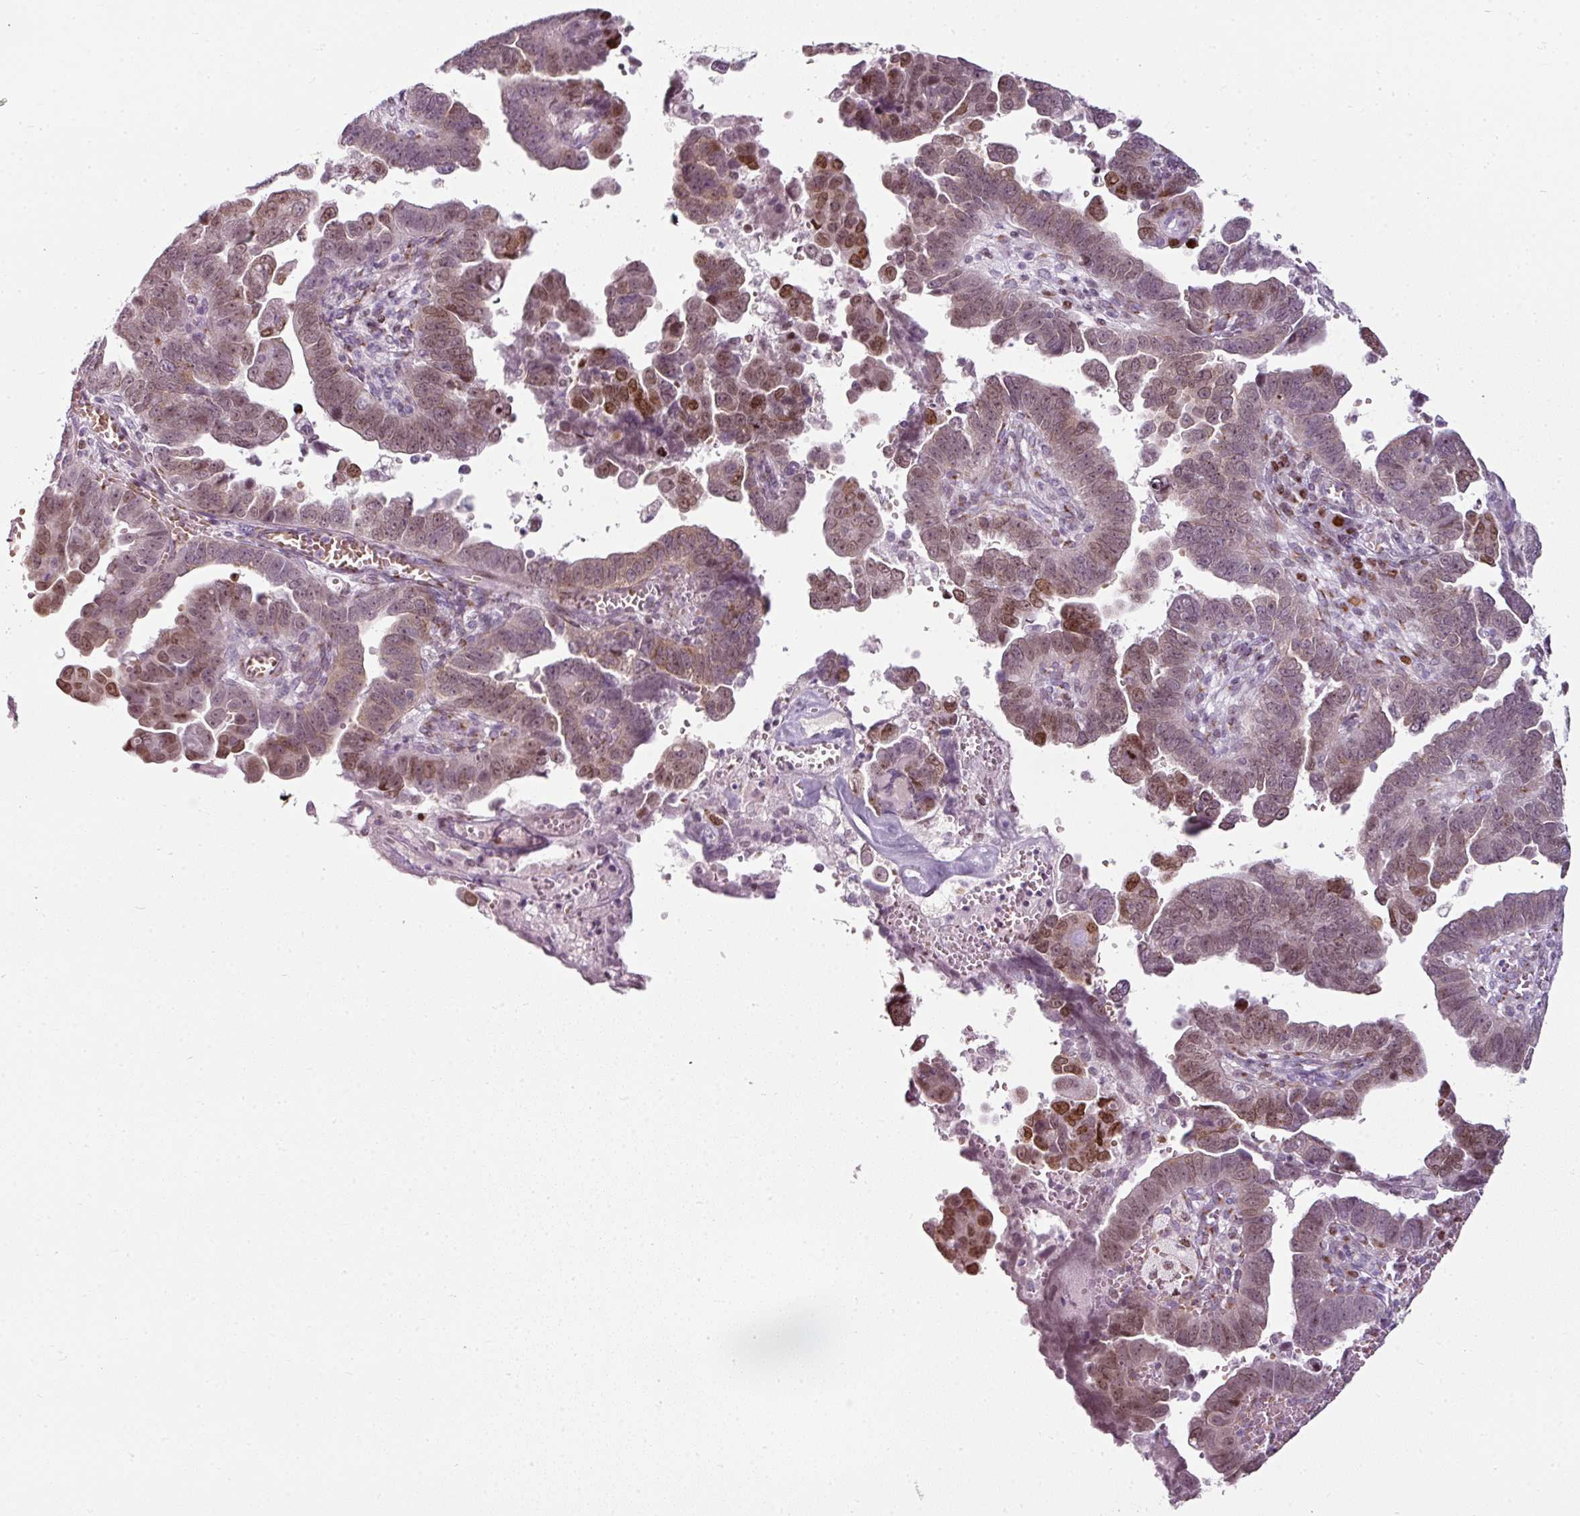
{"staining": {"intensity": "moderate", "quantity": ">75%", "location": "nuclear"}, "tissue": "endometrial cancer", "cell_type": "Tumor cells", "image_type": "cancer", "snomed": [{"axis": "morphology", "description": "Adenocarcinoma, NOS"}, {"axis": "topography", "description": "Endometrium"}], "caption": "Brown immunohistochemical staining in human adenocarcinoma (endometrial) shows moderate nuclear positivity in about >75% of tumor cells.", "gene": "SYT8", "patient": {"sex": "female", "age": 75}}